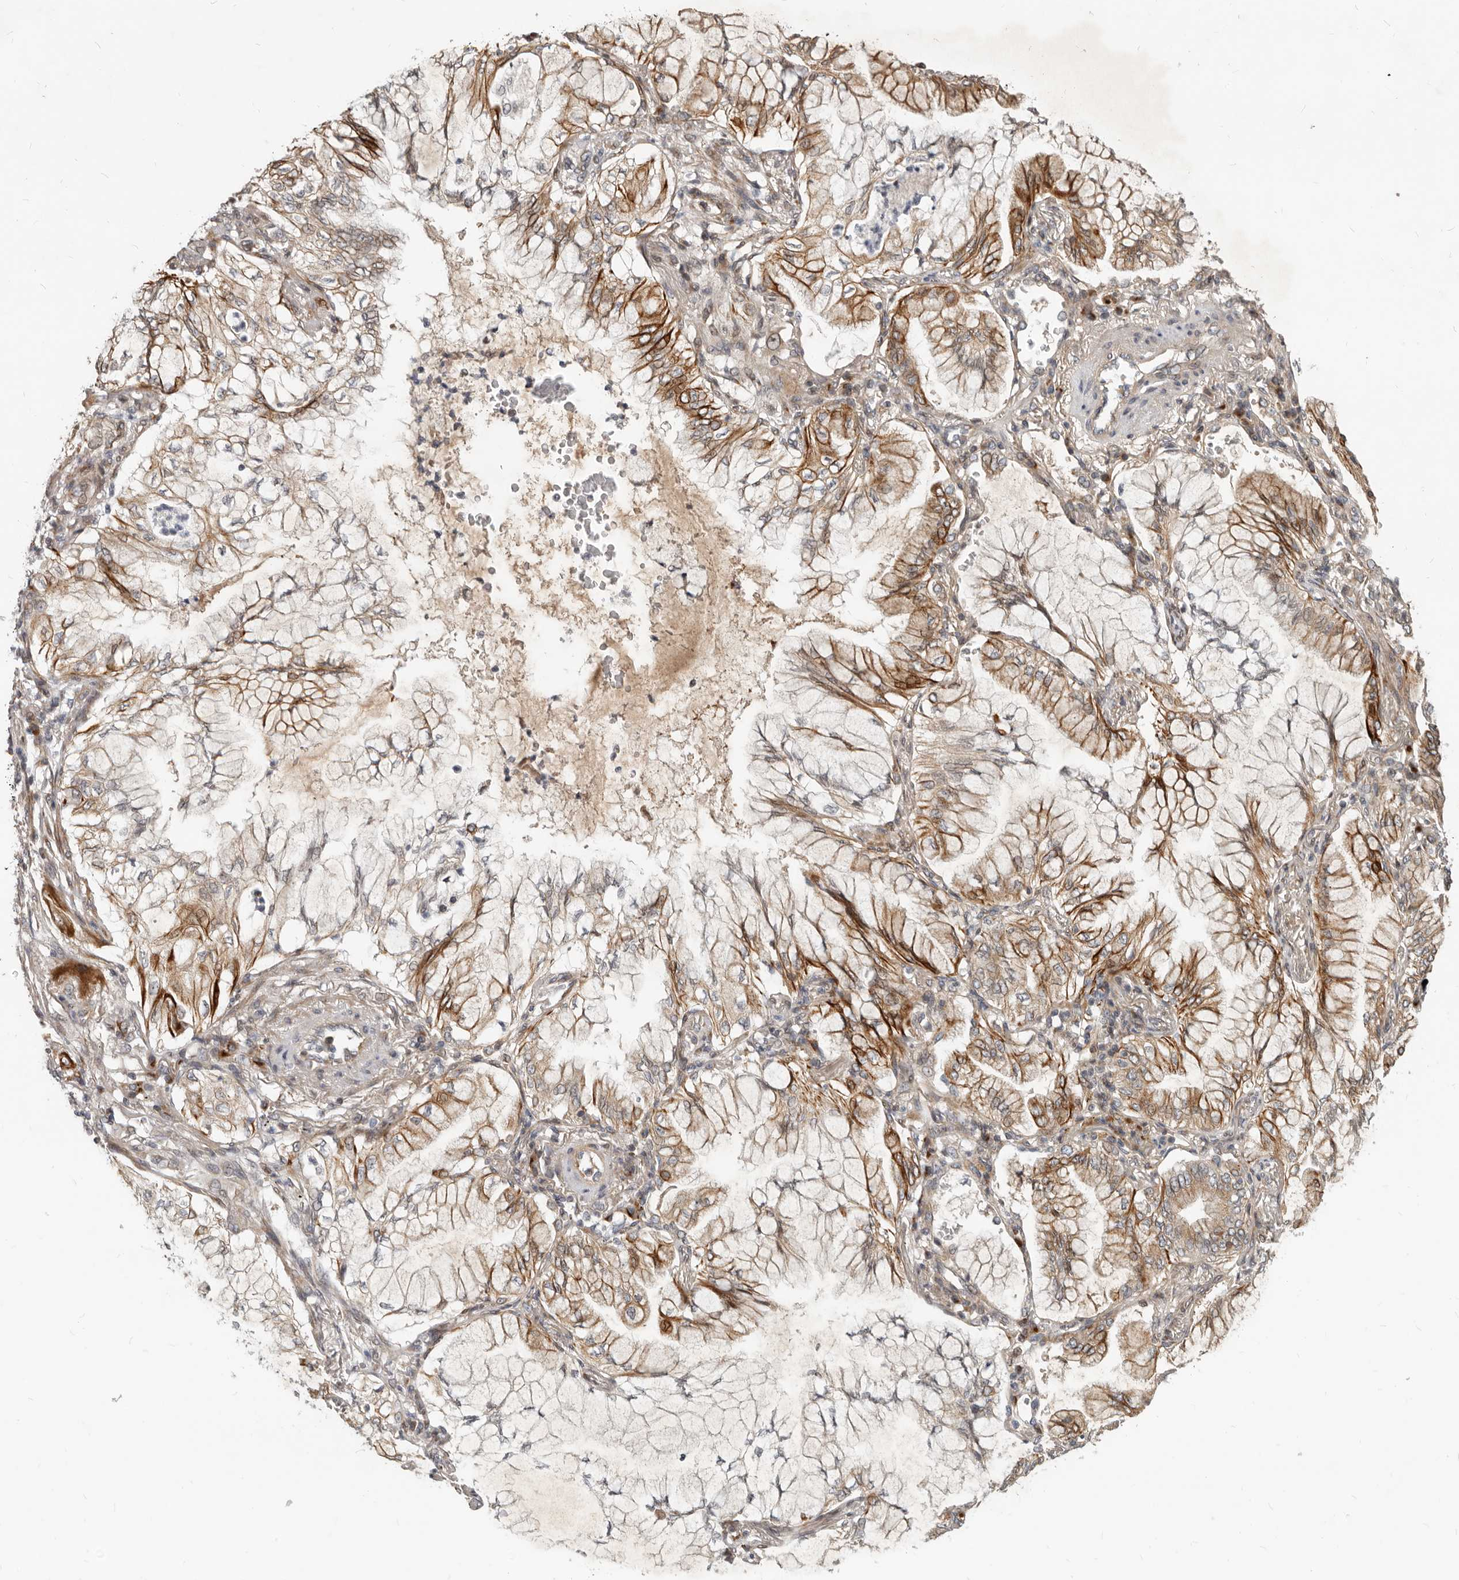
{"staining": {"intensity": "moderate", "quantity": ">75%", "location": "cytoplasmic/membranous"}, "tissue": "lung cancer", "cell_type": "Tumor cells", "image_type": "cancer", "snomed": [{"axis": "morphology", "description": "Adenocarcinoma, NOS"}, {"axis": "topography", "description": "Lung"}], "caption": "Immunohistochemical staining of human lung cancer displays medium levels of moderate cytoplasmic/membranous protein expression in about >75% of tumor cells. (DAB (3,3'-diaminobenzidine) IHC with brightfield microscopy, high magnification).", "gene": "NPY4R", "patient": {"sex": "female", "age": 70}}